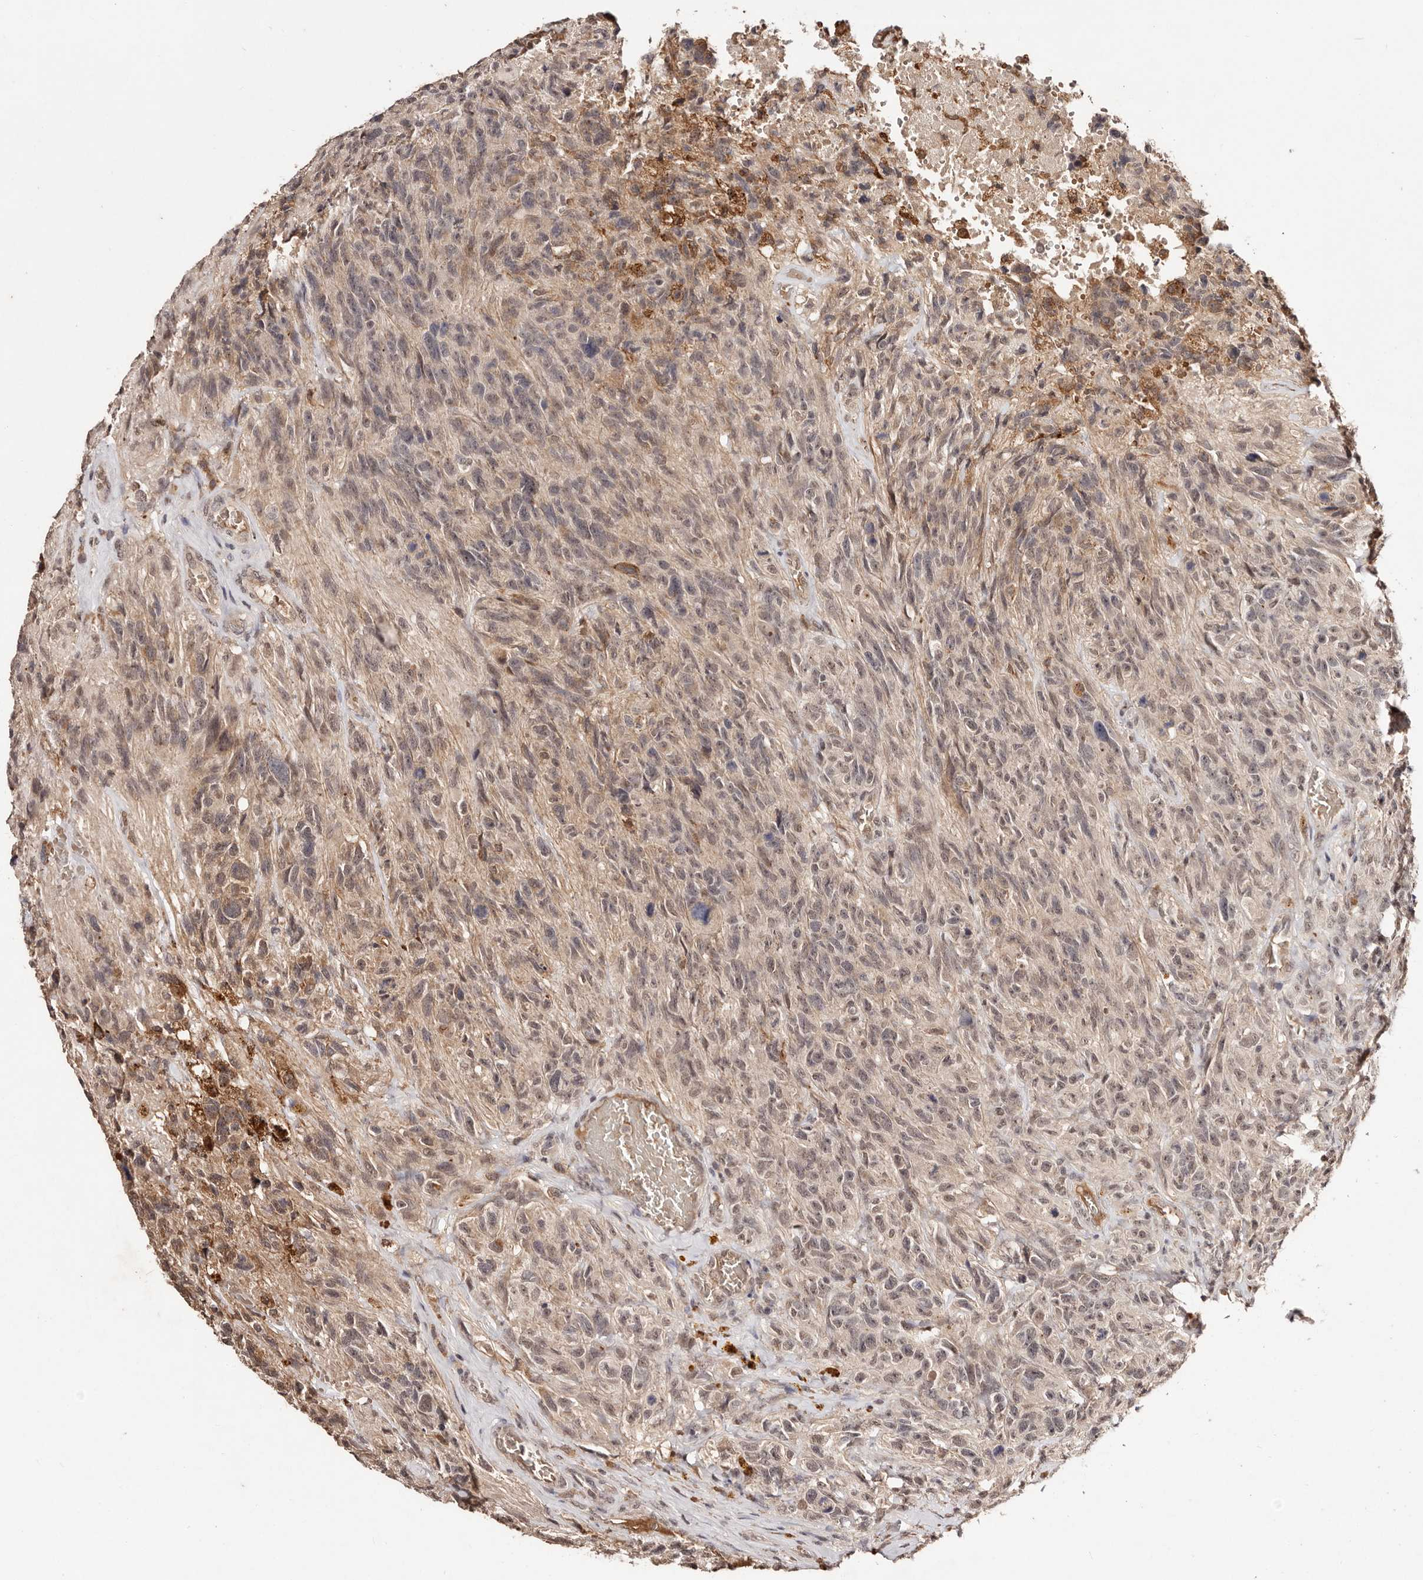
{"staining": {"intensity": "weak", "quantity": ">75%", "location": "cytoplasmic/membranous,nuclear"}, "tissue": "glioma", "cell_type": "Tumor cells", "image_type": "cancer", "snomed": [{"axis": "morphology", "description": "Glioma, malignant, High grade"}, {"axis": "topography", "description": "Brain"}], "caption": "A brown stain labels weak cytoplasmic/membranous and nuclear expression of a protein in glioma tumor cells.", "gene": "BICRAL", "patient": {"sex": "male", "age": 69}}